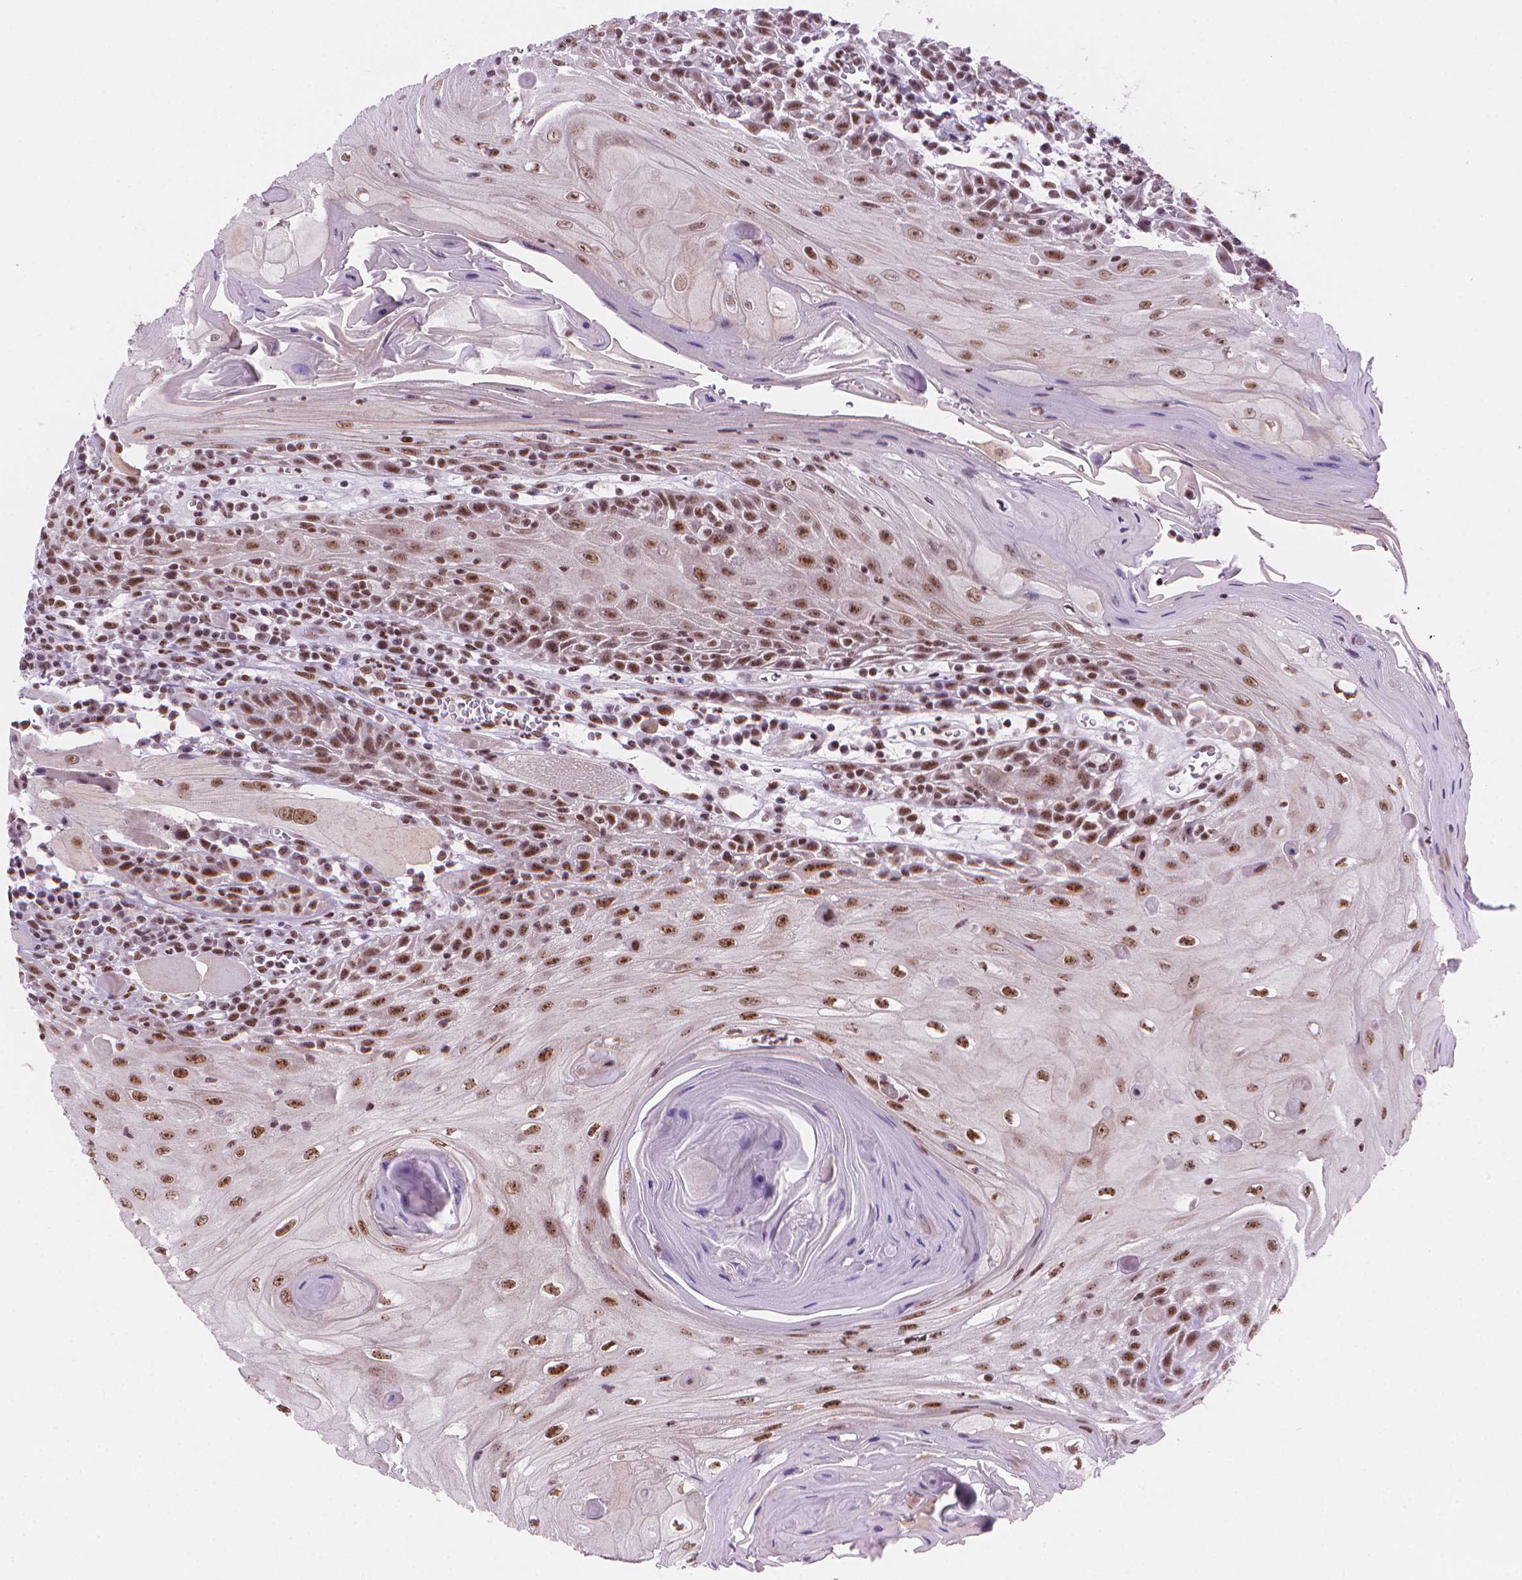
{"staining": {"intensity": "moderate", "quantity": ">75%", "location": "nuclear"}, "tissue": "head and neck cancer", "cell_type": "Tumor cells", "image_type": "cancer", "snomed": [{"axis": "morphology", "description": "Normal tissue, NOS"}, {"axis": "morphology", "description": "Squamous cell carcinoma, NOS"}, {"axis": "topography", "description": "Oral tissue"}, {"axis": "topography", "description": "Head-Neck"}], "caption": "The immunohistochemical stain shows moderate nuclear expression in tumor cells of head and neck cancer (squamous cell carcinoma) tissue.", "gene": "UBN1", "patient": {"sex": "male", "age": 52}}